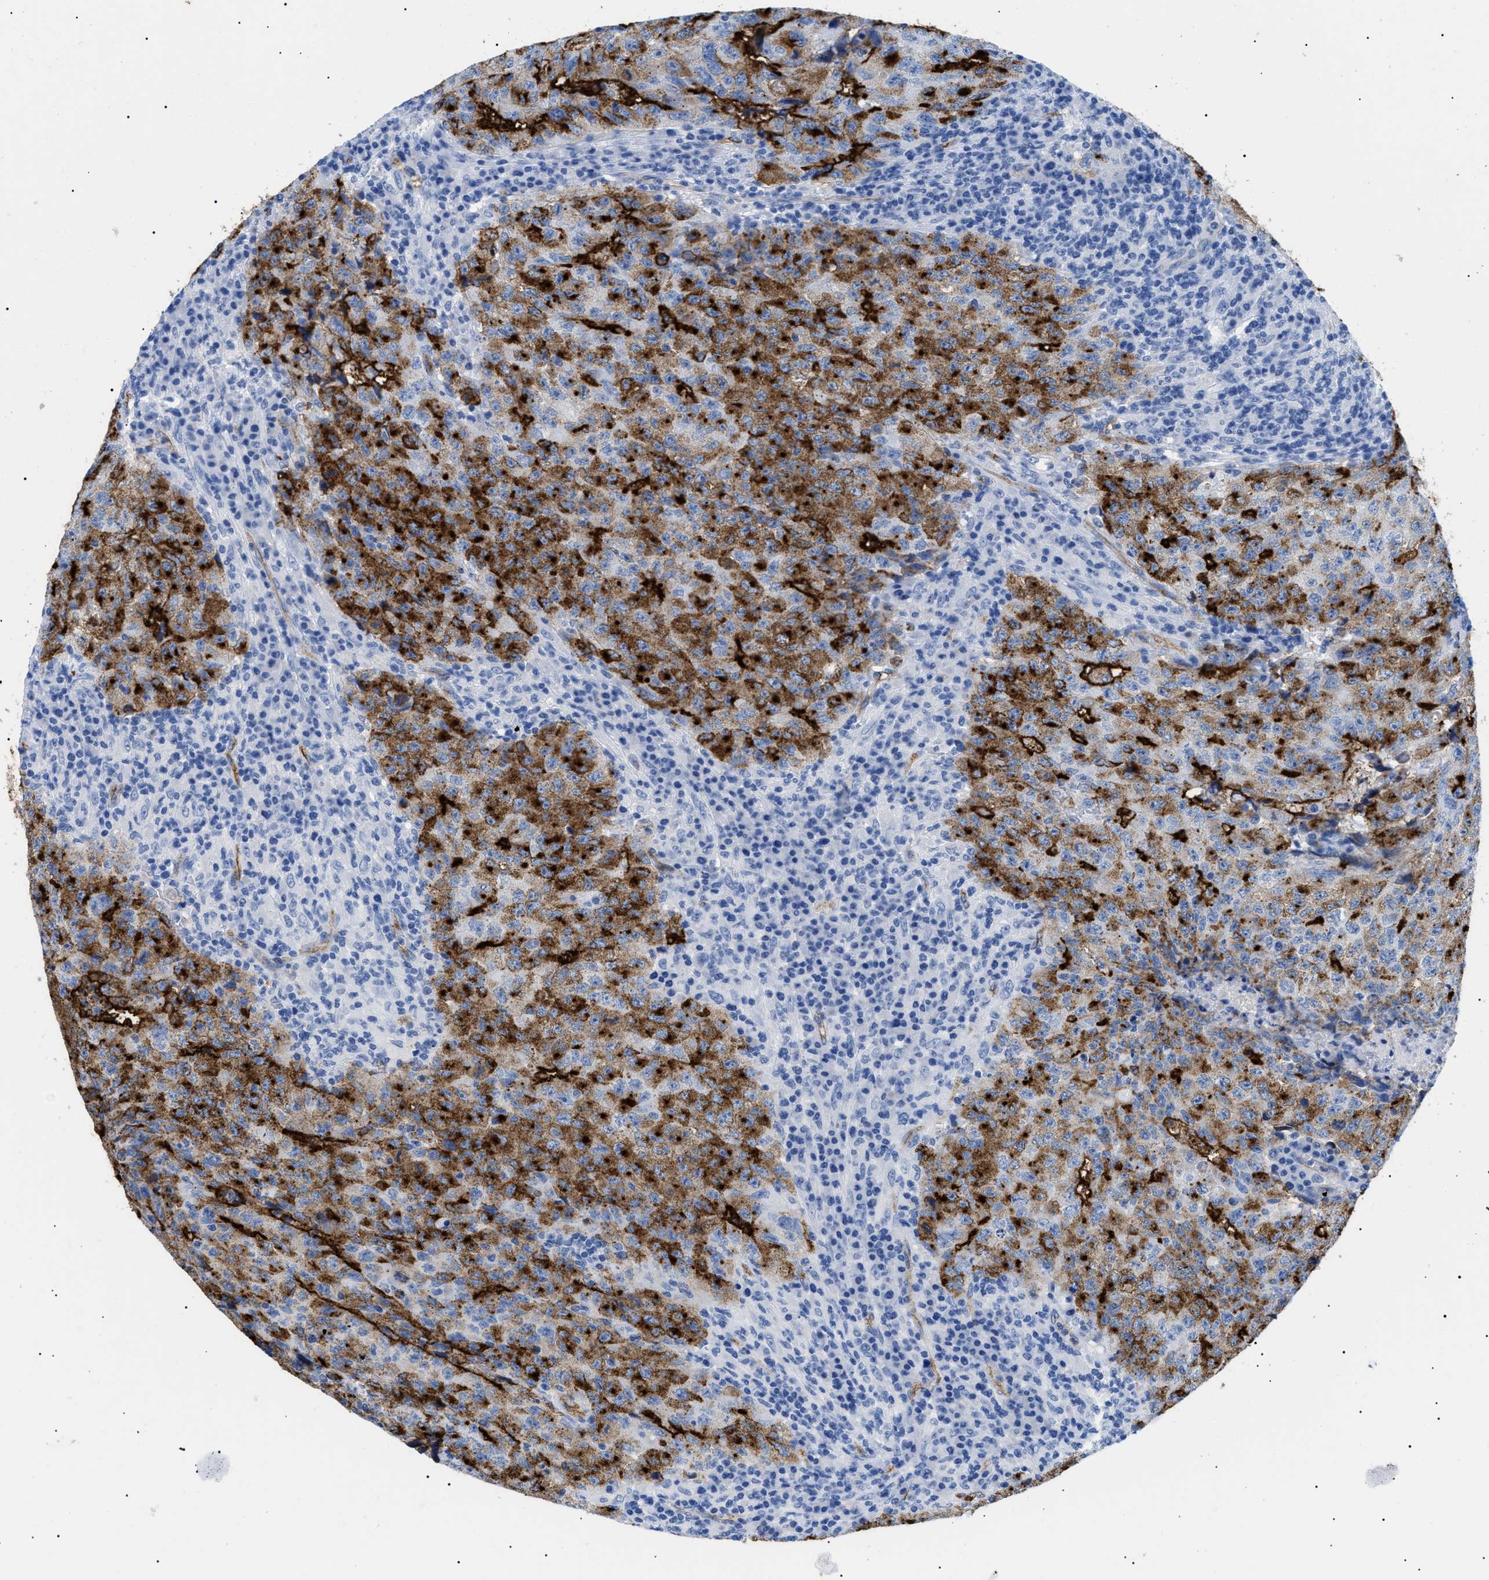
{"staining": {"intensity": "strong", "quantity": ">75%", "location": "cytoplasmic/membranous"}, "tissue": "testis cancer", "cell_type": "Tumor cells", "image_type": "cancer", "snomed": [{"axis": "morphology", "description": "Necrosis, NOS"}, {"axis": "morphology", "description": "Carcinoma, Embryonal, NOS"}, {"axis": "topography", "description": "Testis"}], "caption": "Testis cancer (embryonal carcinoma) stained with a protein marker displays strong staining in tumor cells.", "gene": "PODXL", "patient": {"sex": "male", "age": 19}}